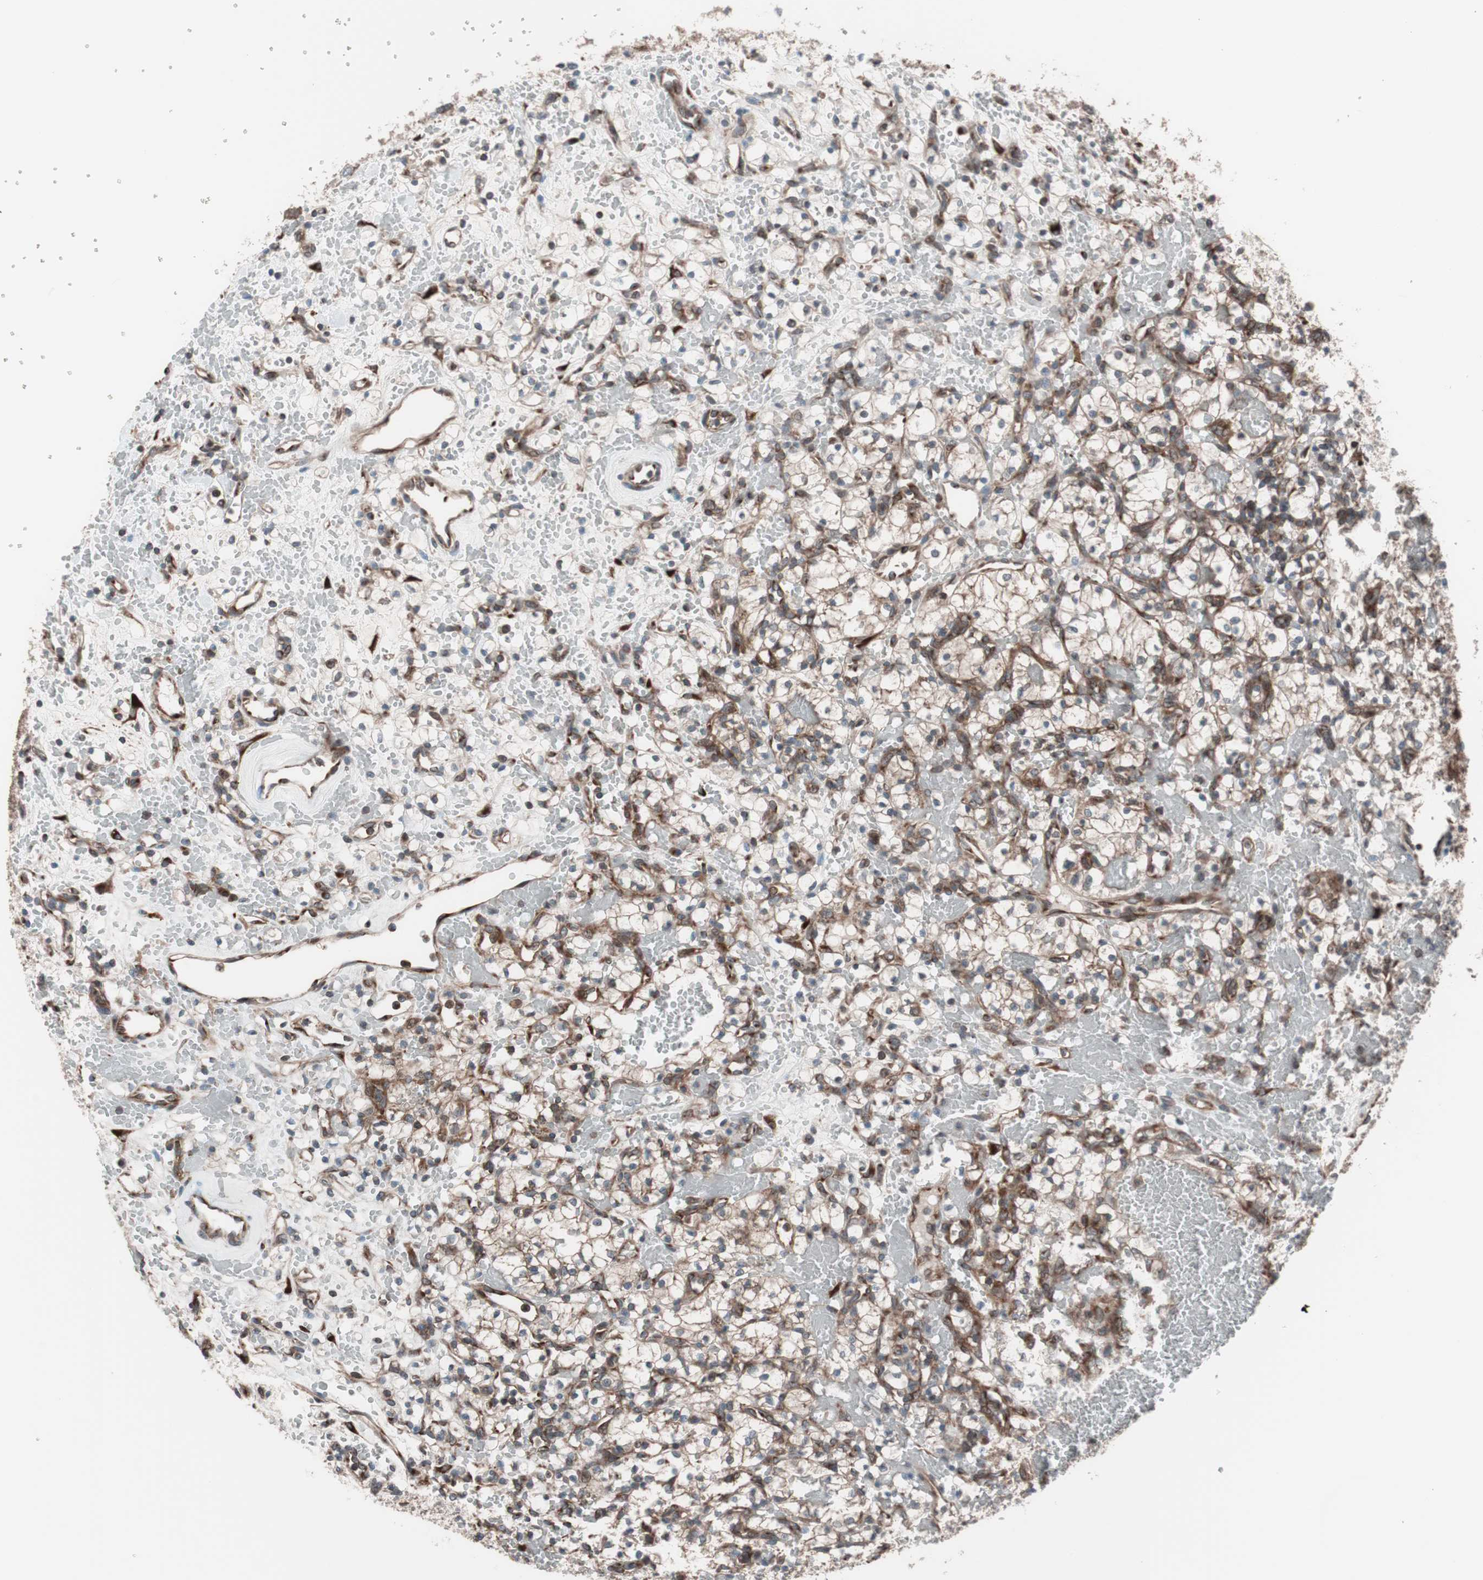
{"staining": {"intensity": "moderate", "quantity": "25%-75%", "location": "cytoplasmic/membranous"}, "tissue": "renal cancer", "cell_type": "Tumor cells", "image_type": "cancer", "snomed": [{"axis": "morphology", "description": "Adenocarcinoma, NOS"}, {"axis": "topography", "description": "Kidney"}], "caption": "The histopathology image demonstrates staining of adenocarcinoma (renal), revealing moderate cytoplasmic/membranous protein expression (brown color) within tumor cells. (DAB (3,3'-diaminobenzidine) IHC, brown staining for protein, blue staining for nuclei).", "gene": "SEC31A", "patient": {"sex": "female", "age": 60}}